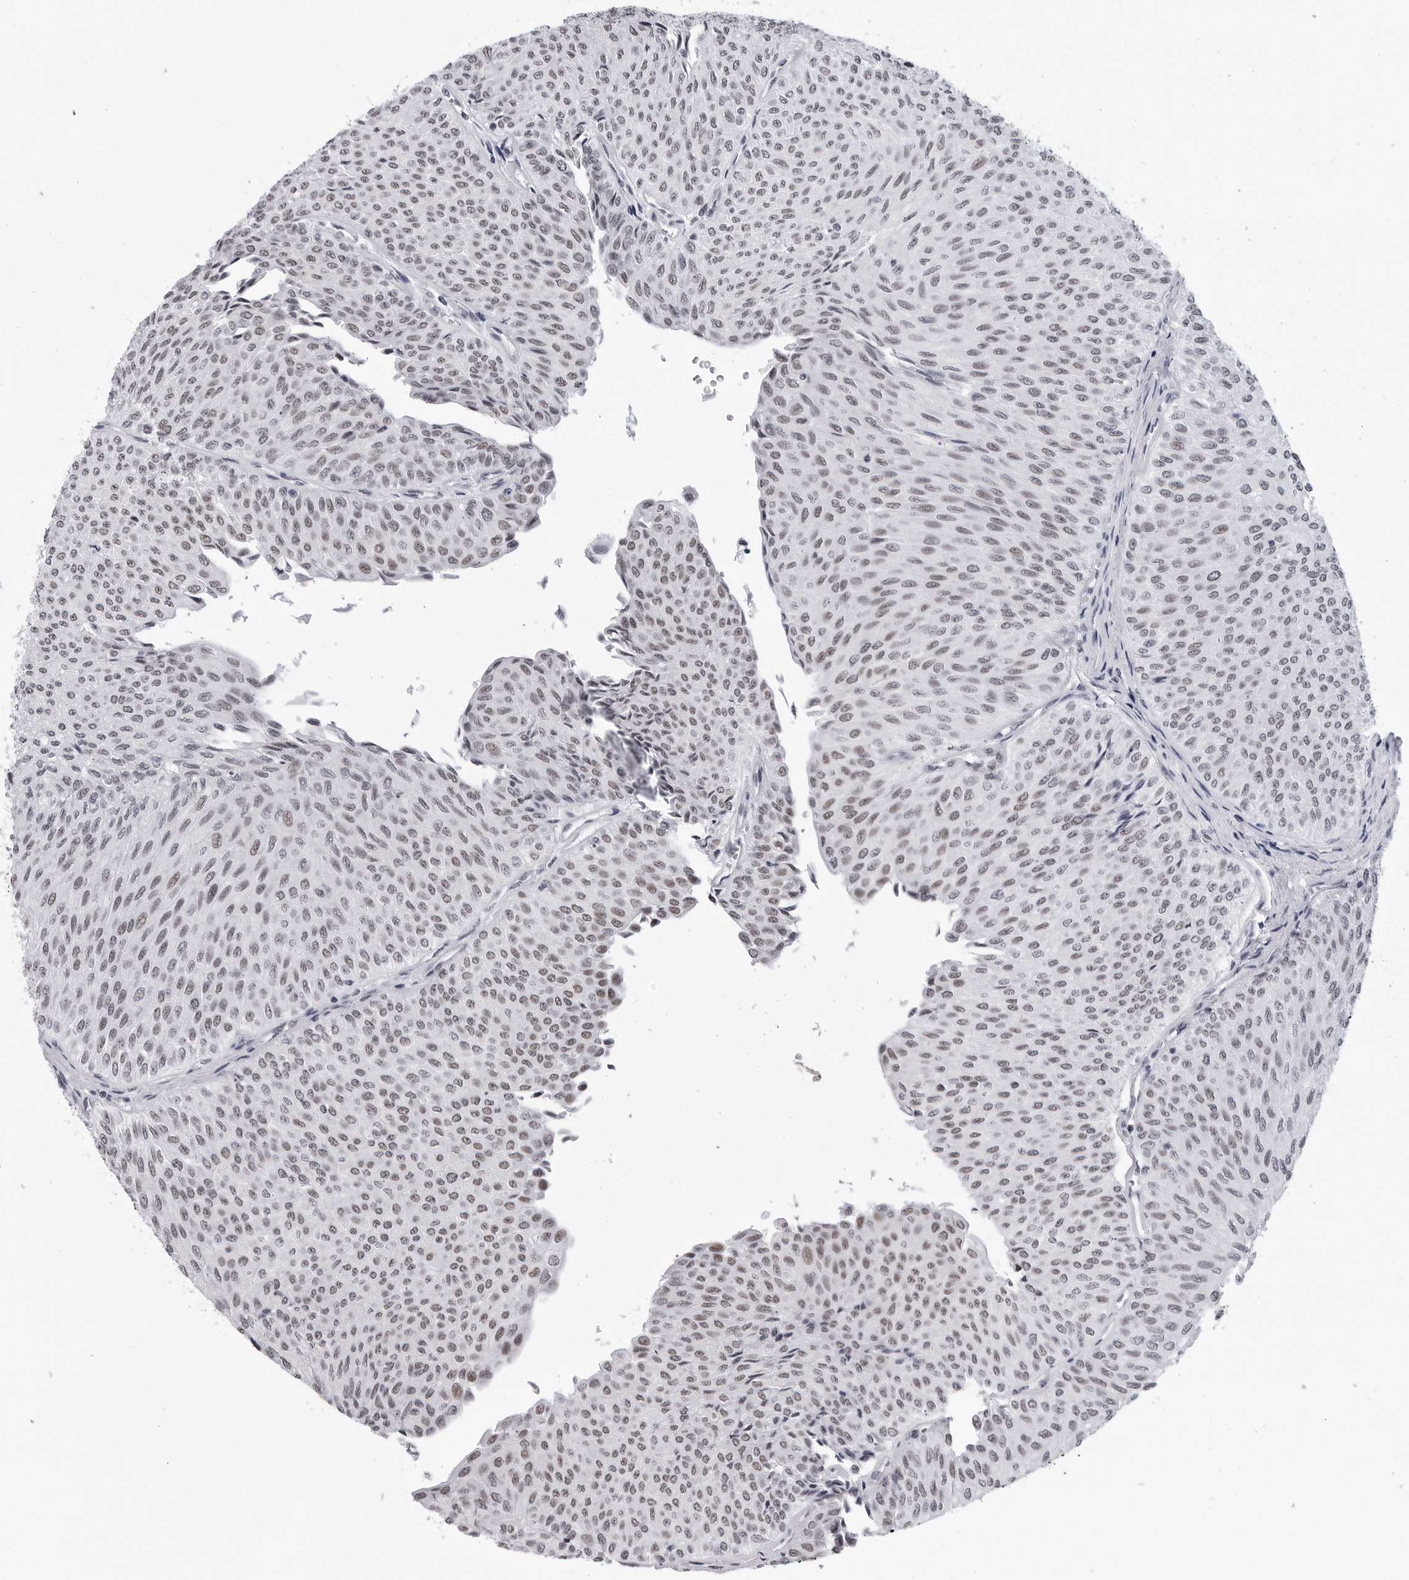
{"staining": {"intensity": "weak", "quantity": ">75%", "location": "nuclear"}, "tissue": "urothelial cancer", "cell_type": "Tumor cells", "image_type": "cancer", "snomed": [{"axis": "morphology", "description": "Urothelial carcinoma, Low grade"}, {"axis": "topography", "description": "Urinary bladder"}], "caption": "This is a histology image of immunohistochemistry (IHC) staining of urothelial cancer, which shows weak positivity in the nuclear of tumor cells.", "gene": "SF3B4", "patient": {"sex": "male", "age": 78}}